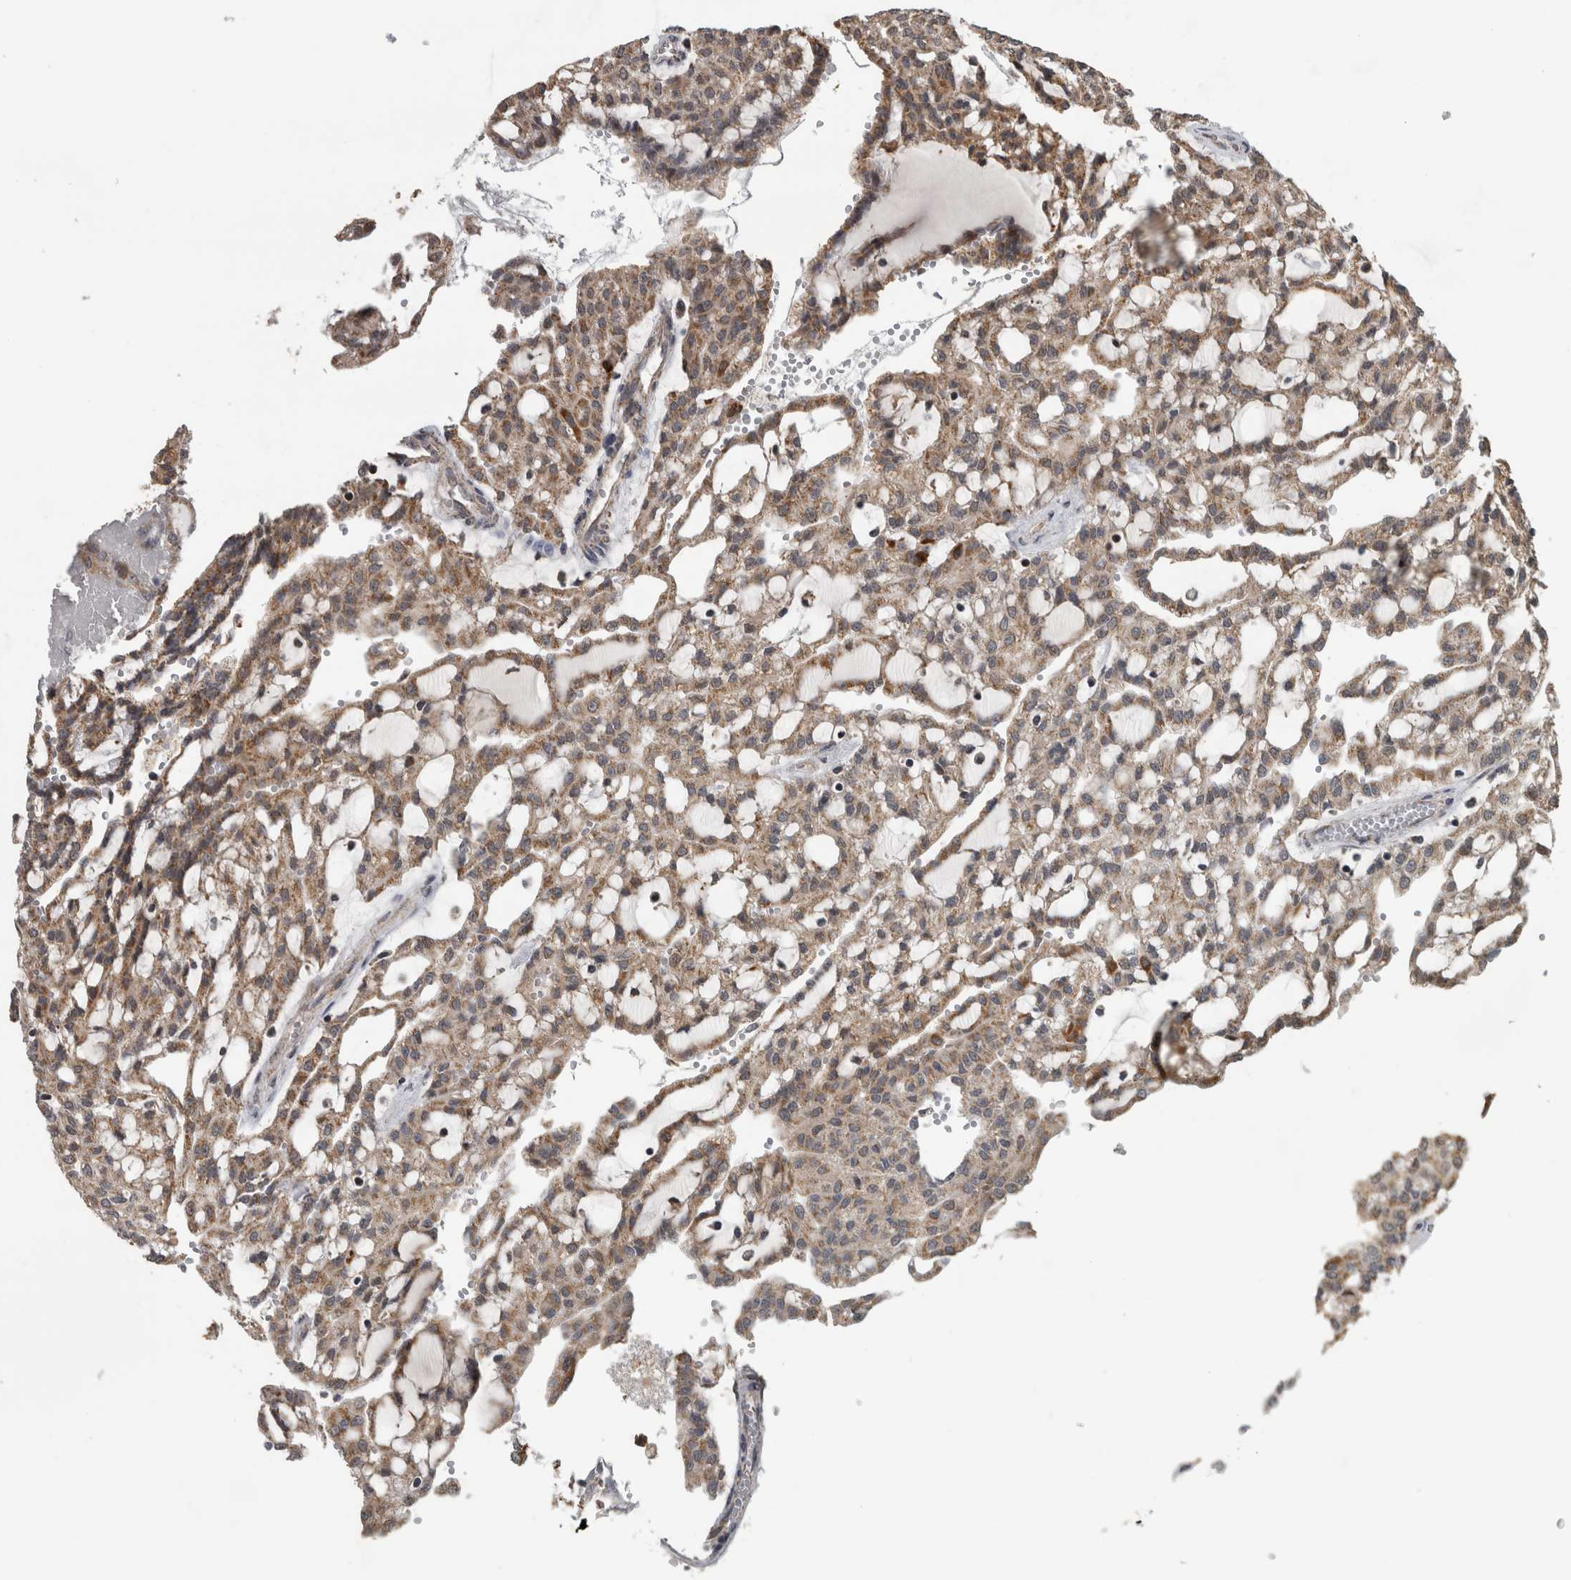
{"staining": {"intensity": "moderate", "quantity": ">75%", "location": "cytoplasmic/membranous"}, "tissue": "renal cancer", "cell_type": "Tumor cells", "image_type": "cancer", "snomed": [{"axis": "morphology", "description": "Adenocarcinoma, NOS"}, {"axis": "topography", "description": "Kidney"}], "caption": "Renal cancer stained with DAB IHC displays medium levels of moderate cytoplasmic/membranous staining in approximately >75% of tumor cells.", "gene": "OR2K2", "patient": {"sex": "male", "age": 63}}